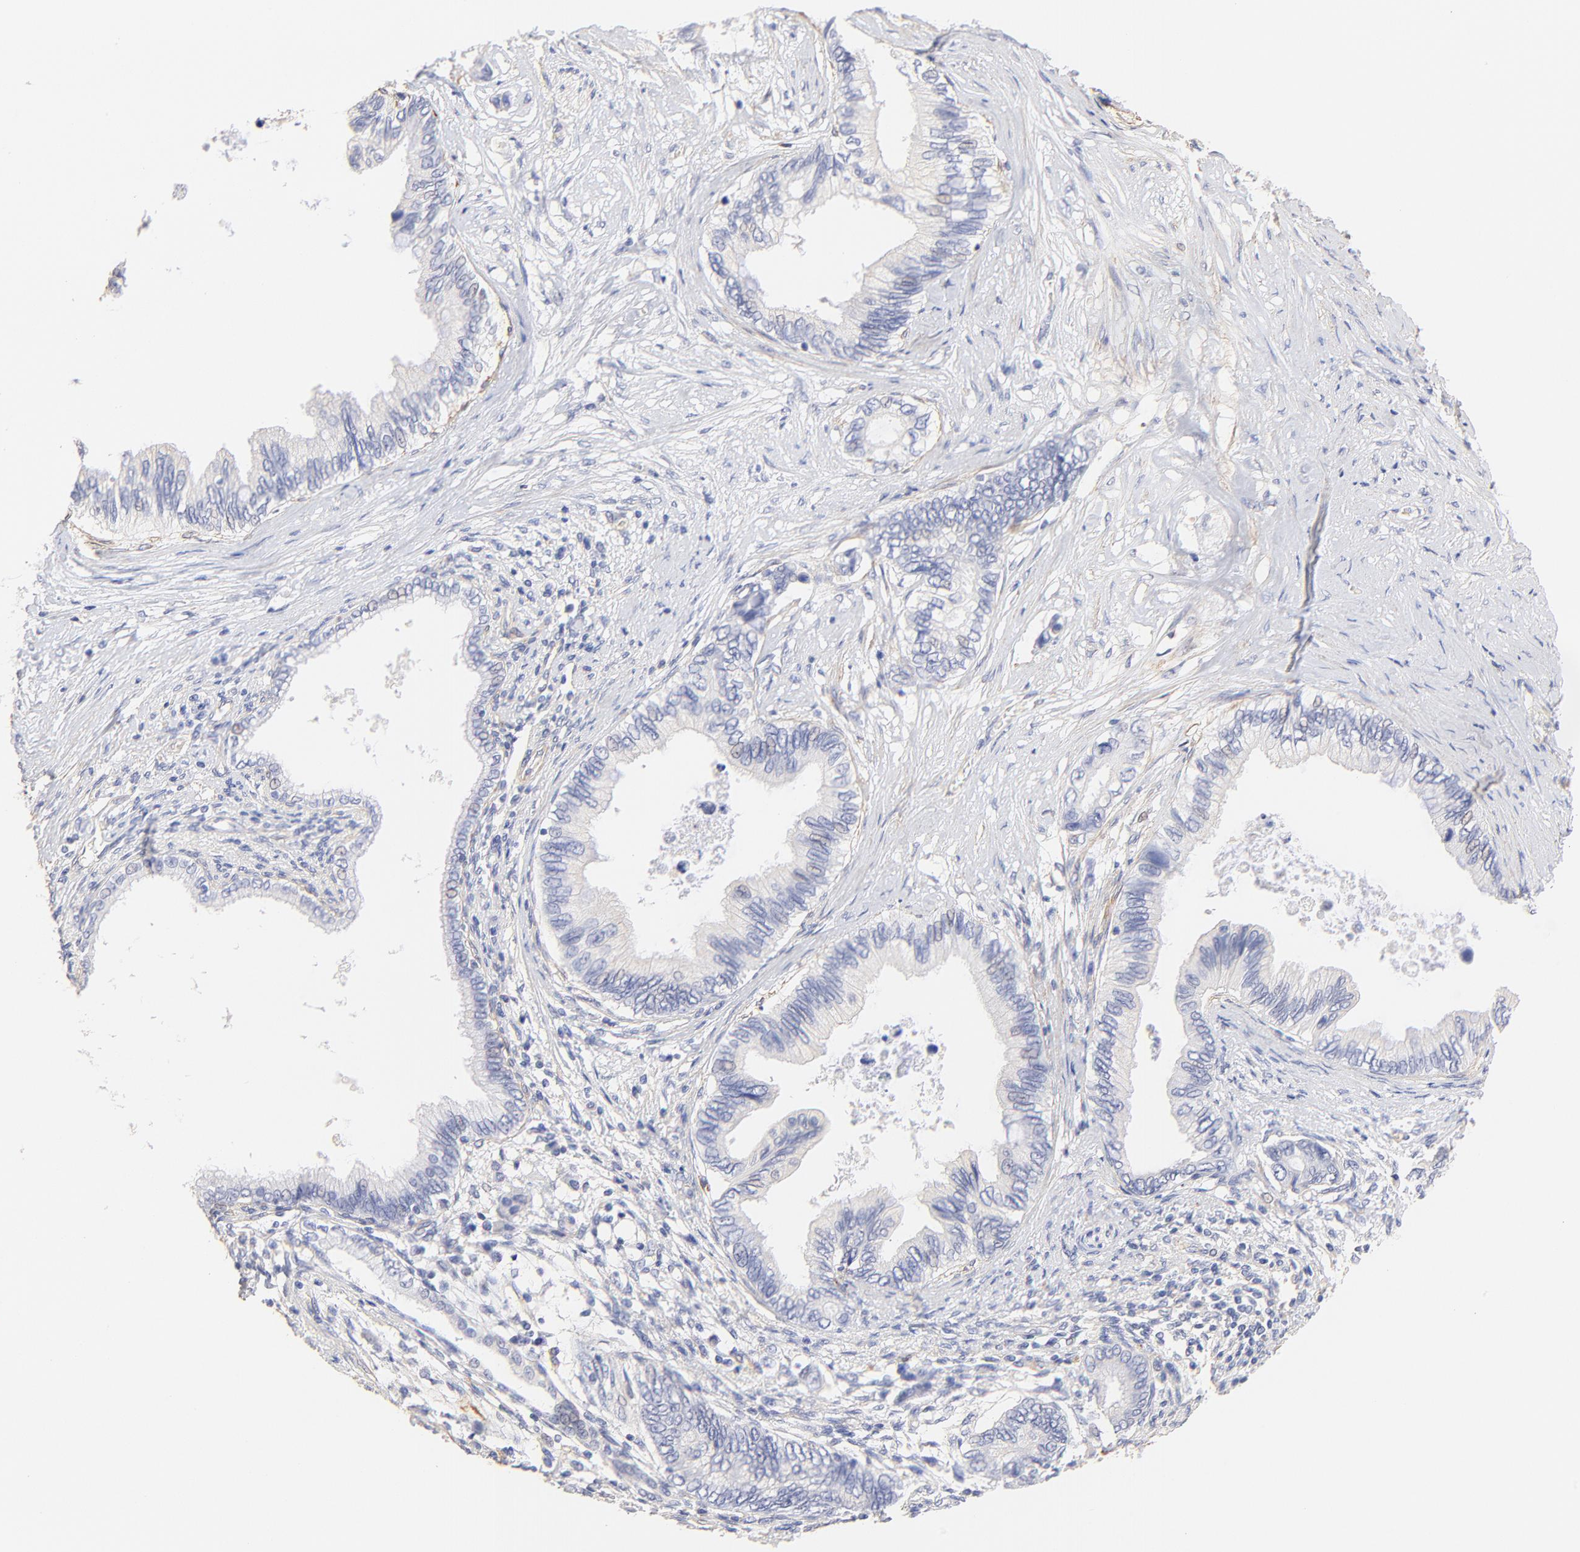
{"staining": {"intensity": "negative", "quantity": "none", "location": "none"}, "tissue": "pancreatic cancer", "cell_type": "Tumor cells", "image_type": "cancer", "snomed": [{"axis": "morphology", "description": "Adenocarcinoma, NOS"}, {"axis": "topography", "description": "Pancreas"}], "caption": "The micrograph reveals no significant staining in tumor cells of adenocarcinoma (pancreatic).", "gene": "ACTRT1", "patient": {"sex": "female", "age": 66}}